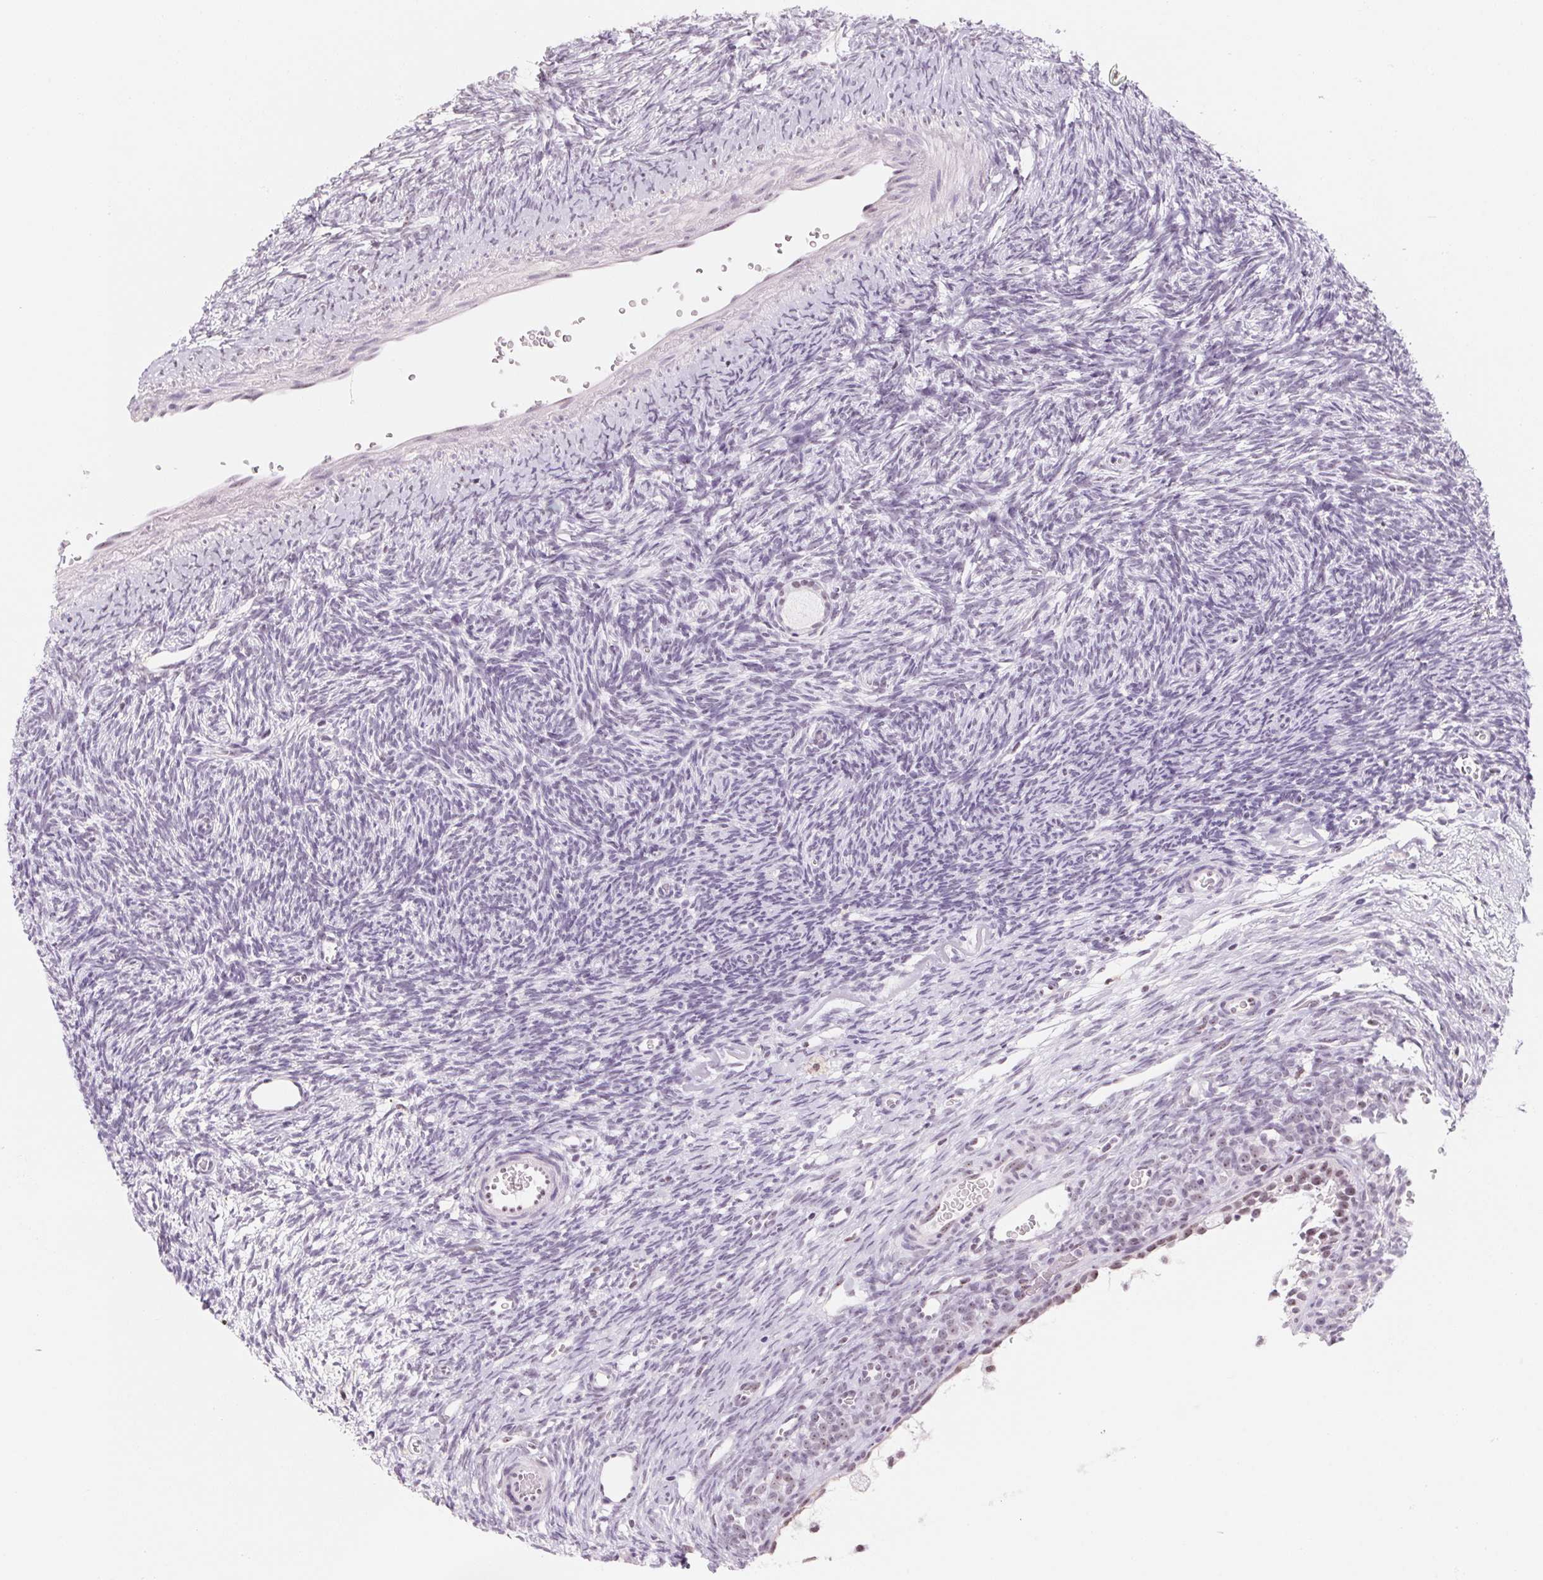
{"staining": {"intensity": "negative", "quantity": "none", "location": "none"}, "tissue": "ovary", "cell_type": "Follicle cells", "image_type": "normal", "snomed": [{"axis": "morphology", "description": "Normal tissue, NOS"}, {"axis": "topography", "description": "Ovary"}], "caption": "There is no significant positivity in follicle cells of ovary. (Immunohistochemistry (ihc), brightfield microscopy, high magnification).", "gene": "ZIC4", "patient": {"sex": "female", "age": 34}}